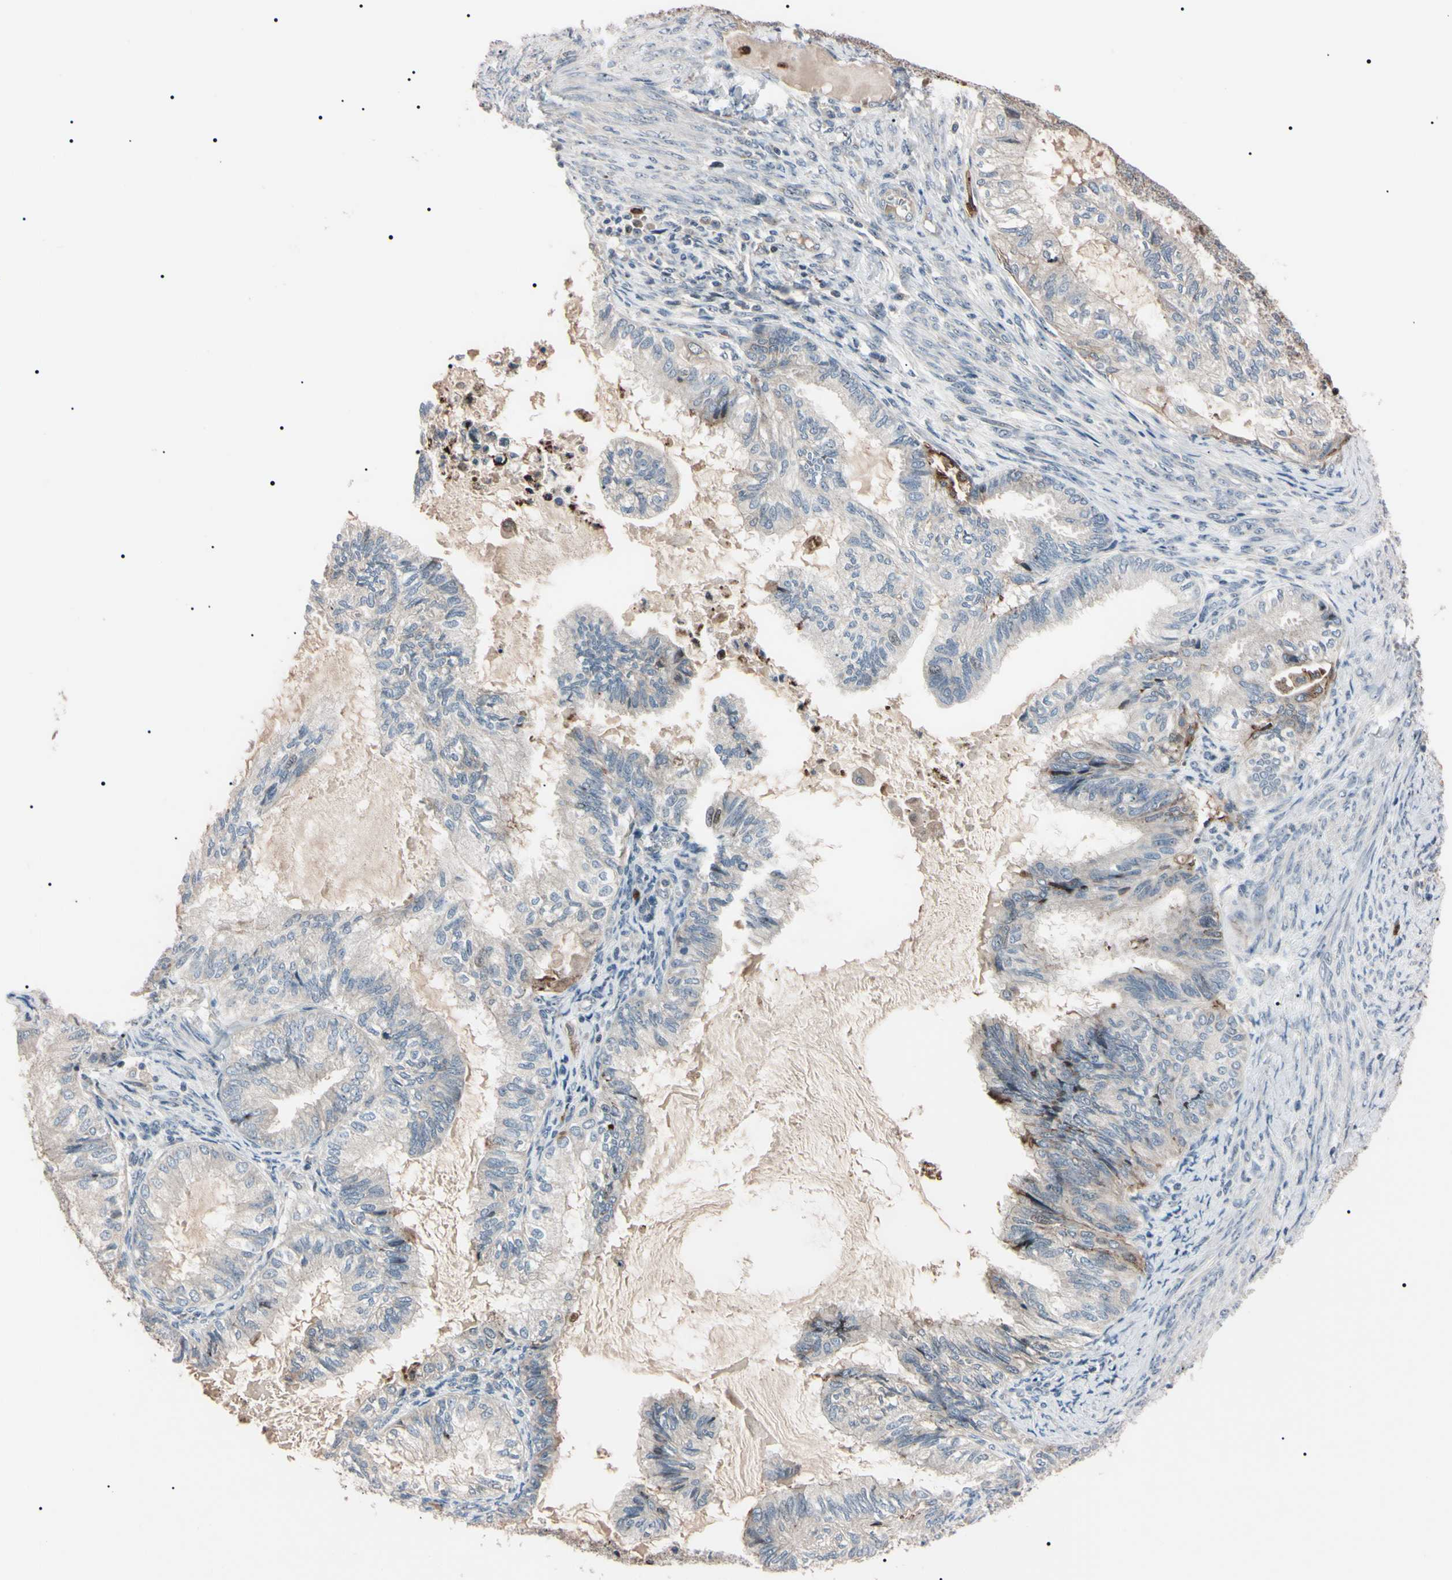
{"staining": {"intensity": "weak", "quantity": ">75%", "location": "cytoplasmic/membranous"}, "tissue": "cervical cancer", "cell_type": "Tumor cells", "image_type": "cancer", "snomed": [{"axis": "morphology", "description": "Normal tissue, NOS"}, {"axis": "morphology", "description": "Adenocarcinoma, NOS"}, {"axis": "topography", "description": "Cervix"}, {"axis": "topography", "description": "Endometrium"}], "caption": "Immunohistochemistry (IHC) image of cervical adenocarcinoma stained for a protein (brown), which demonstrates low levels of weak cytoplasmic/membranous positivity in approximately >75% of tumor cells.", "gene": "TRAF5", "patient": {"sex": "female", "age": 86}}